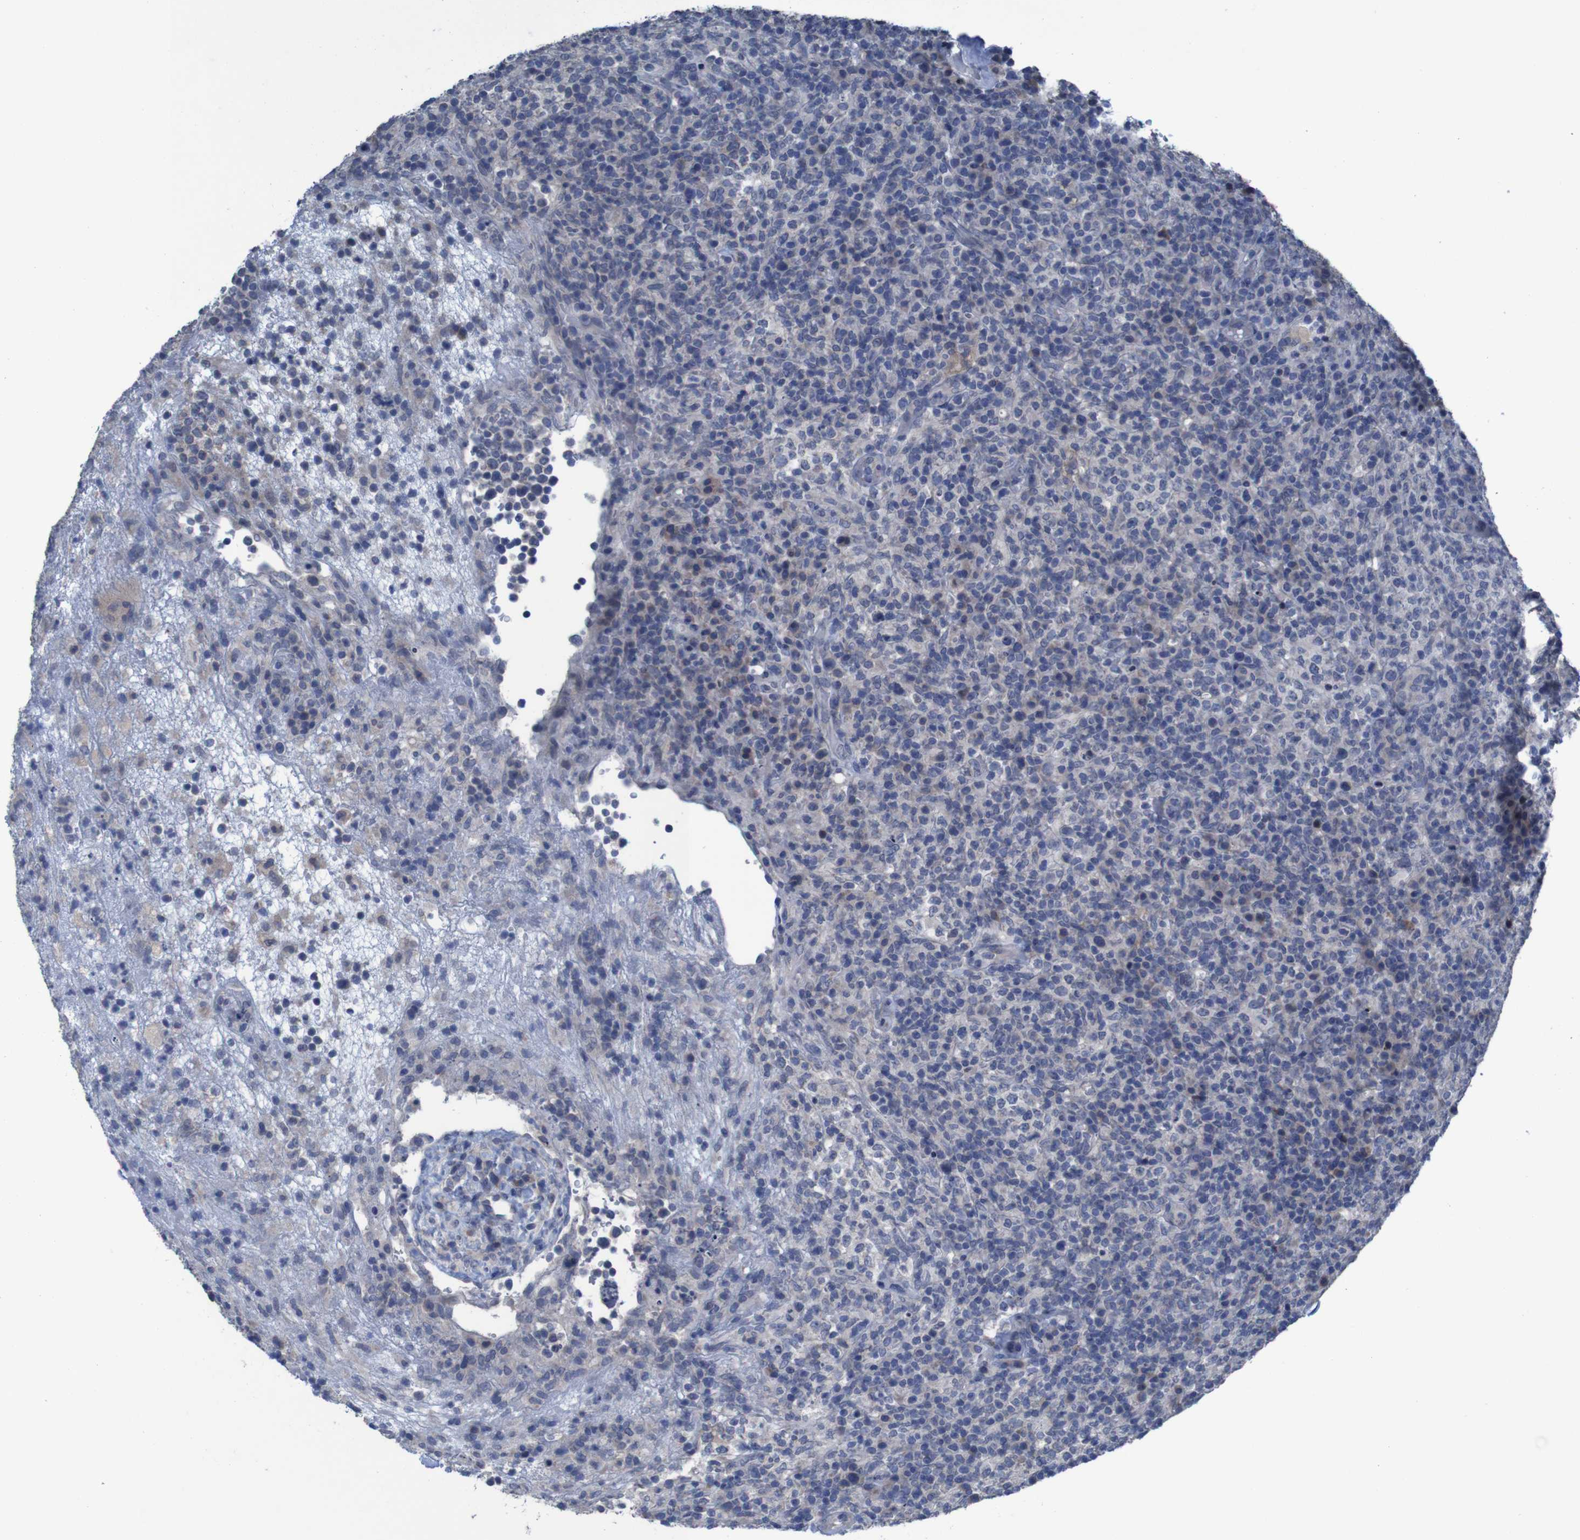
{"staining": {"intensity": "weak", "quantity": "<25%", "location": "cytoplasmic/membranous"}, "tissue": "lymphoma", "cell_type": "Tumor cells", "image_type": "cancer", "snomed": [{"axis": "morphology", "description": "Malignant lymphoma, non-Hodgkin's type, High grade"}, {"axis": "topography", "description": "Lymph node"}], "caption": "Image shows no protein expression in tumor cells of malignant lymphoma, non-Hodgkin's type (high-grade) tissue.", "gene": "CLDN18", "patient": {"sex": "female", "age": 76}}